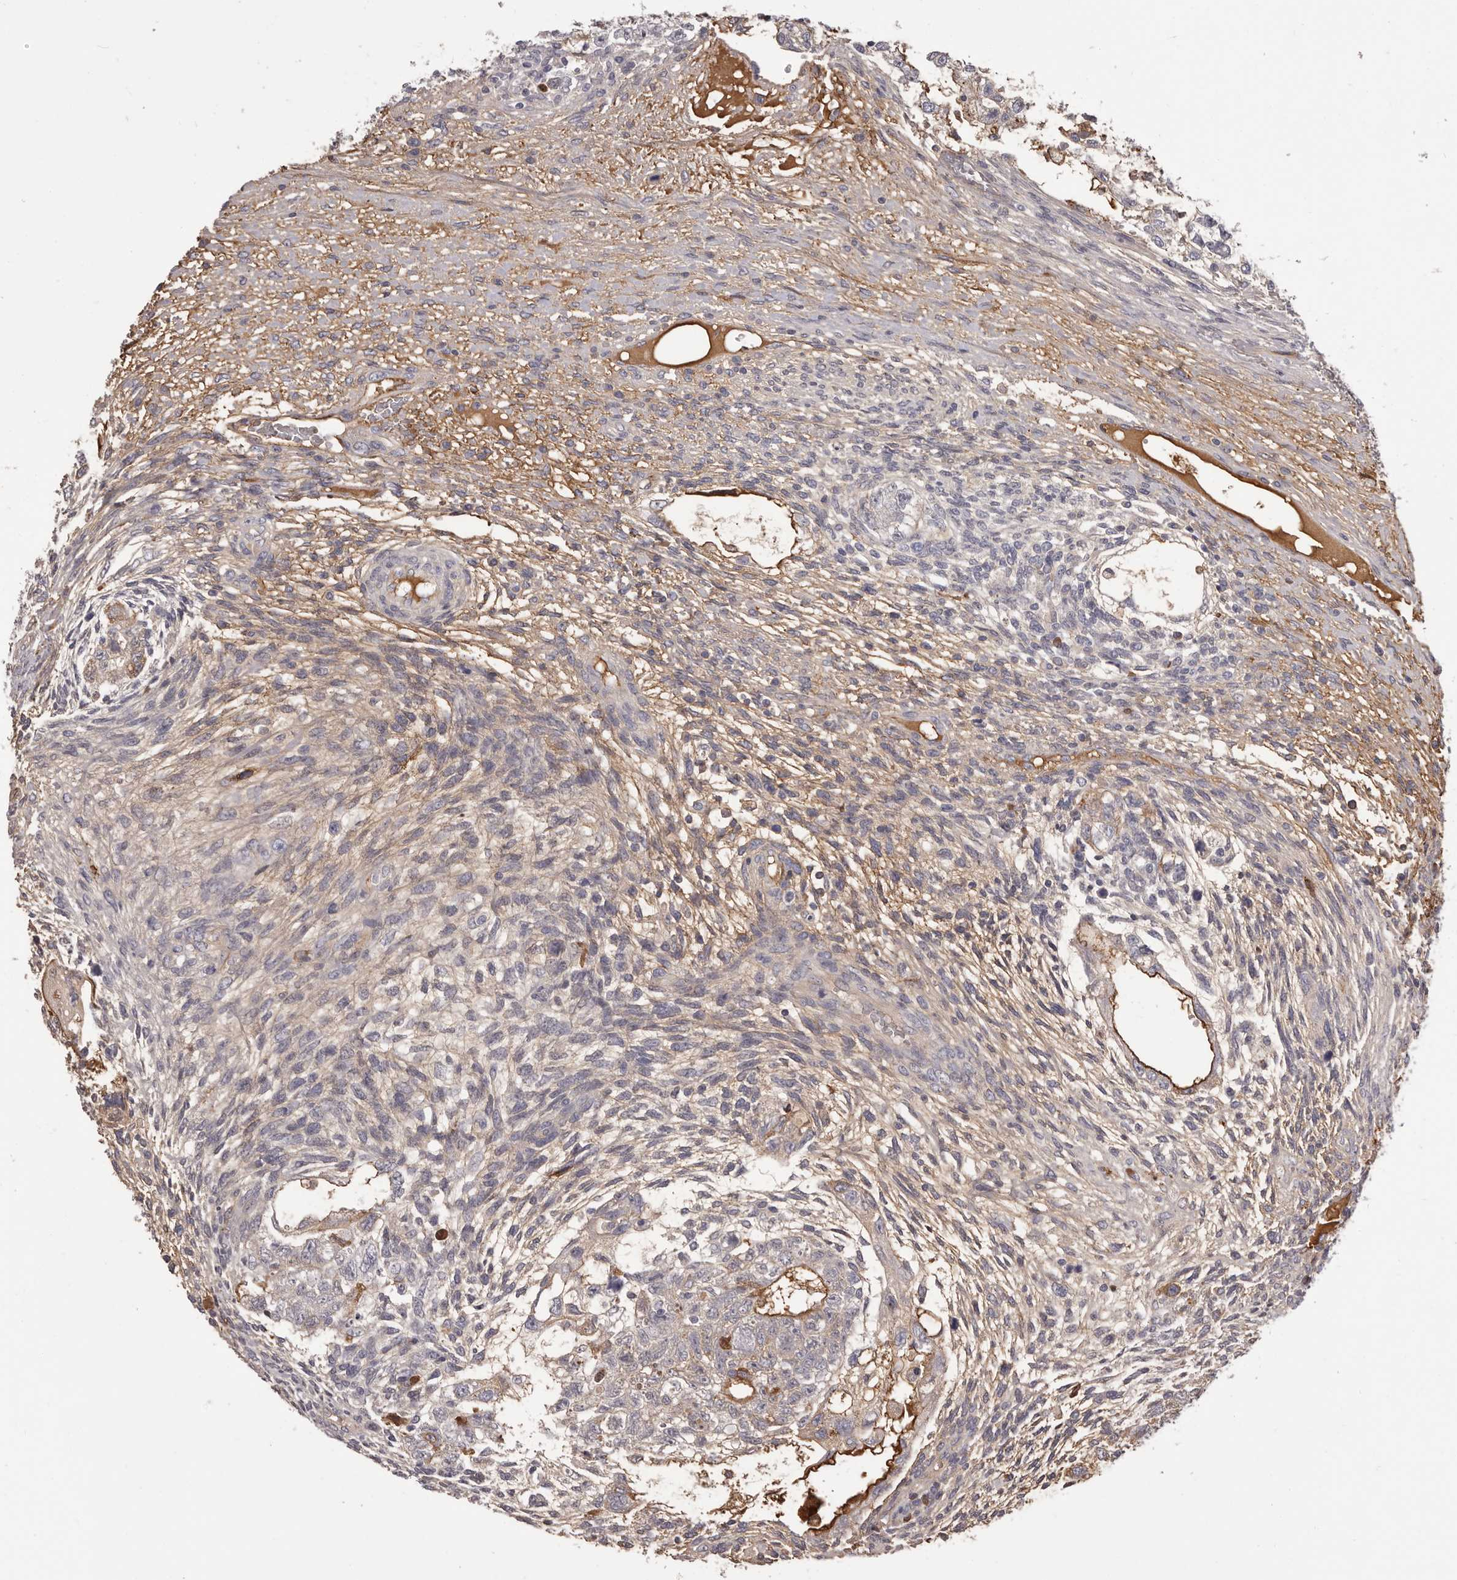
{"staining": {"intensity": "moderate", "quantity": "<25%", "location": "cytoplasmic/membranous"}, "tissue": "testis cancer", "cell_type": "Tumor cells", "image_type": "cancer", "snomed": [{"axis": "morphology", "description": "Carcinoma, Embryonal, NOS"}, {"axis": "topography", "description": "Testis"}], "caption": "Protein expression analysis of human embryonal carcinoma (testis) reveals moderate cytoplasmic/membranous positivity in about <25% of tumor cells.", "gene": "OTUD3", "patient": {"sex": "male", "age": 37}}